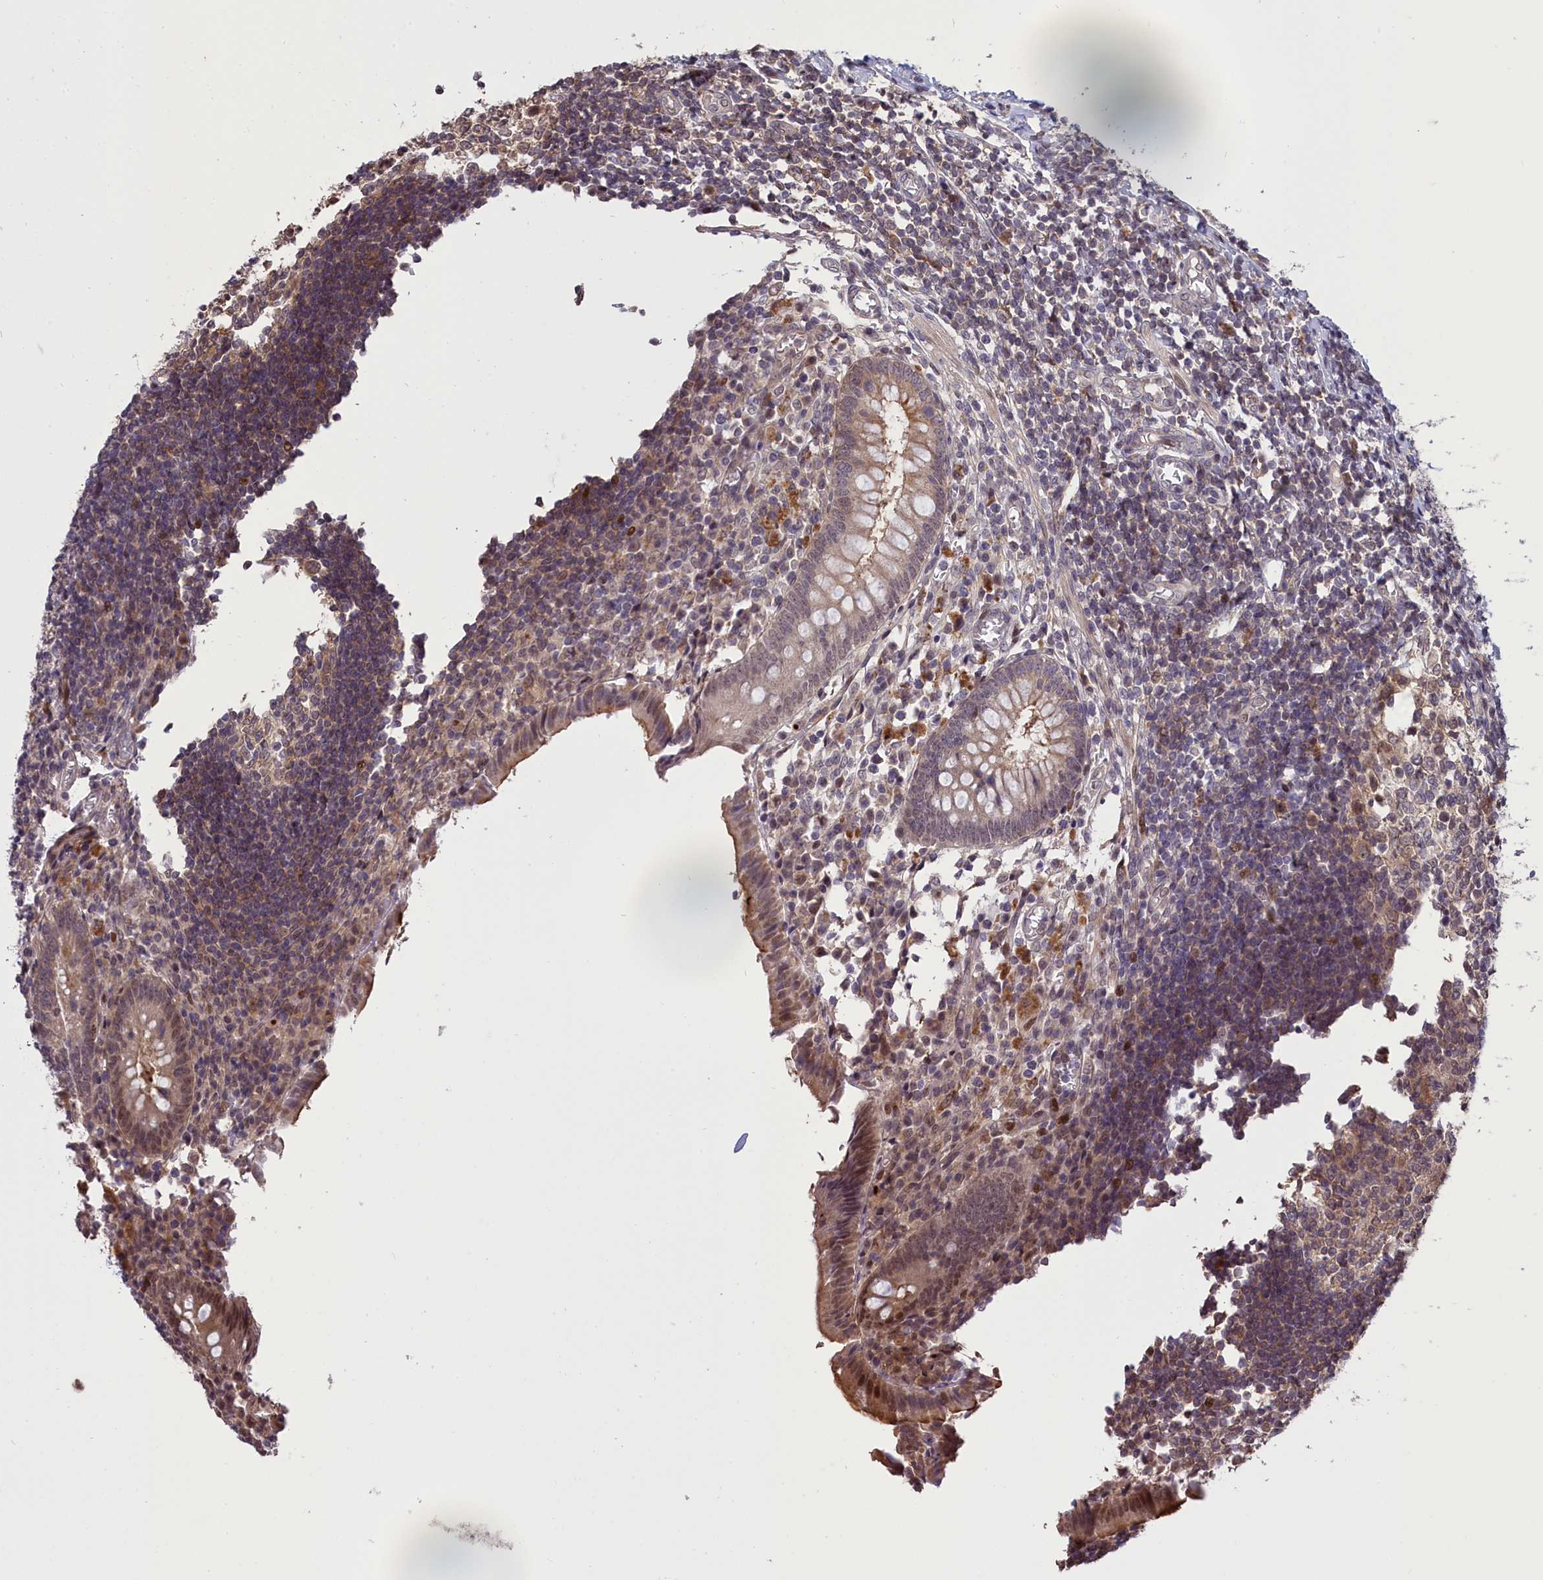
{"staining": {"intensity": "moderate", "quantity": "25%-75%", "location": "cytoplasmic/membranous,nuclear"}, "tissue": "appendix", "cell_type": "Glandular cells", "image_type": "normal", "snomed": [{"axis": "morphology", "description": "Normal tissue, NOS"}, {"axis": "topography", "description": "Appendix"}], "caption": "Protein staining of normal appendix displays moderate cytoplasmic/membranous,nuclear staining in about 25%-75% of glandular cells. Nuclei are stained in blue.", "gene": "RELB", "patient": {"sex": "female", "age": 17}}